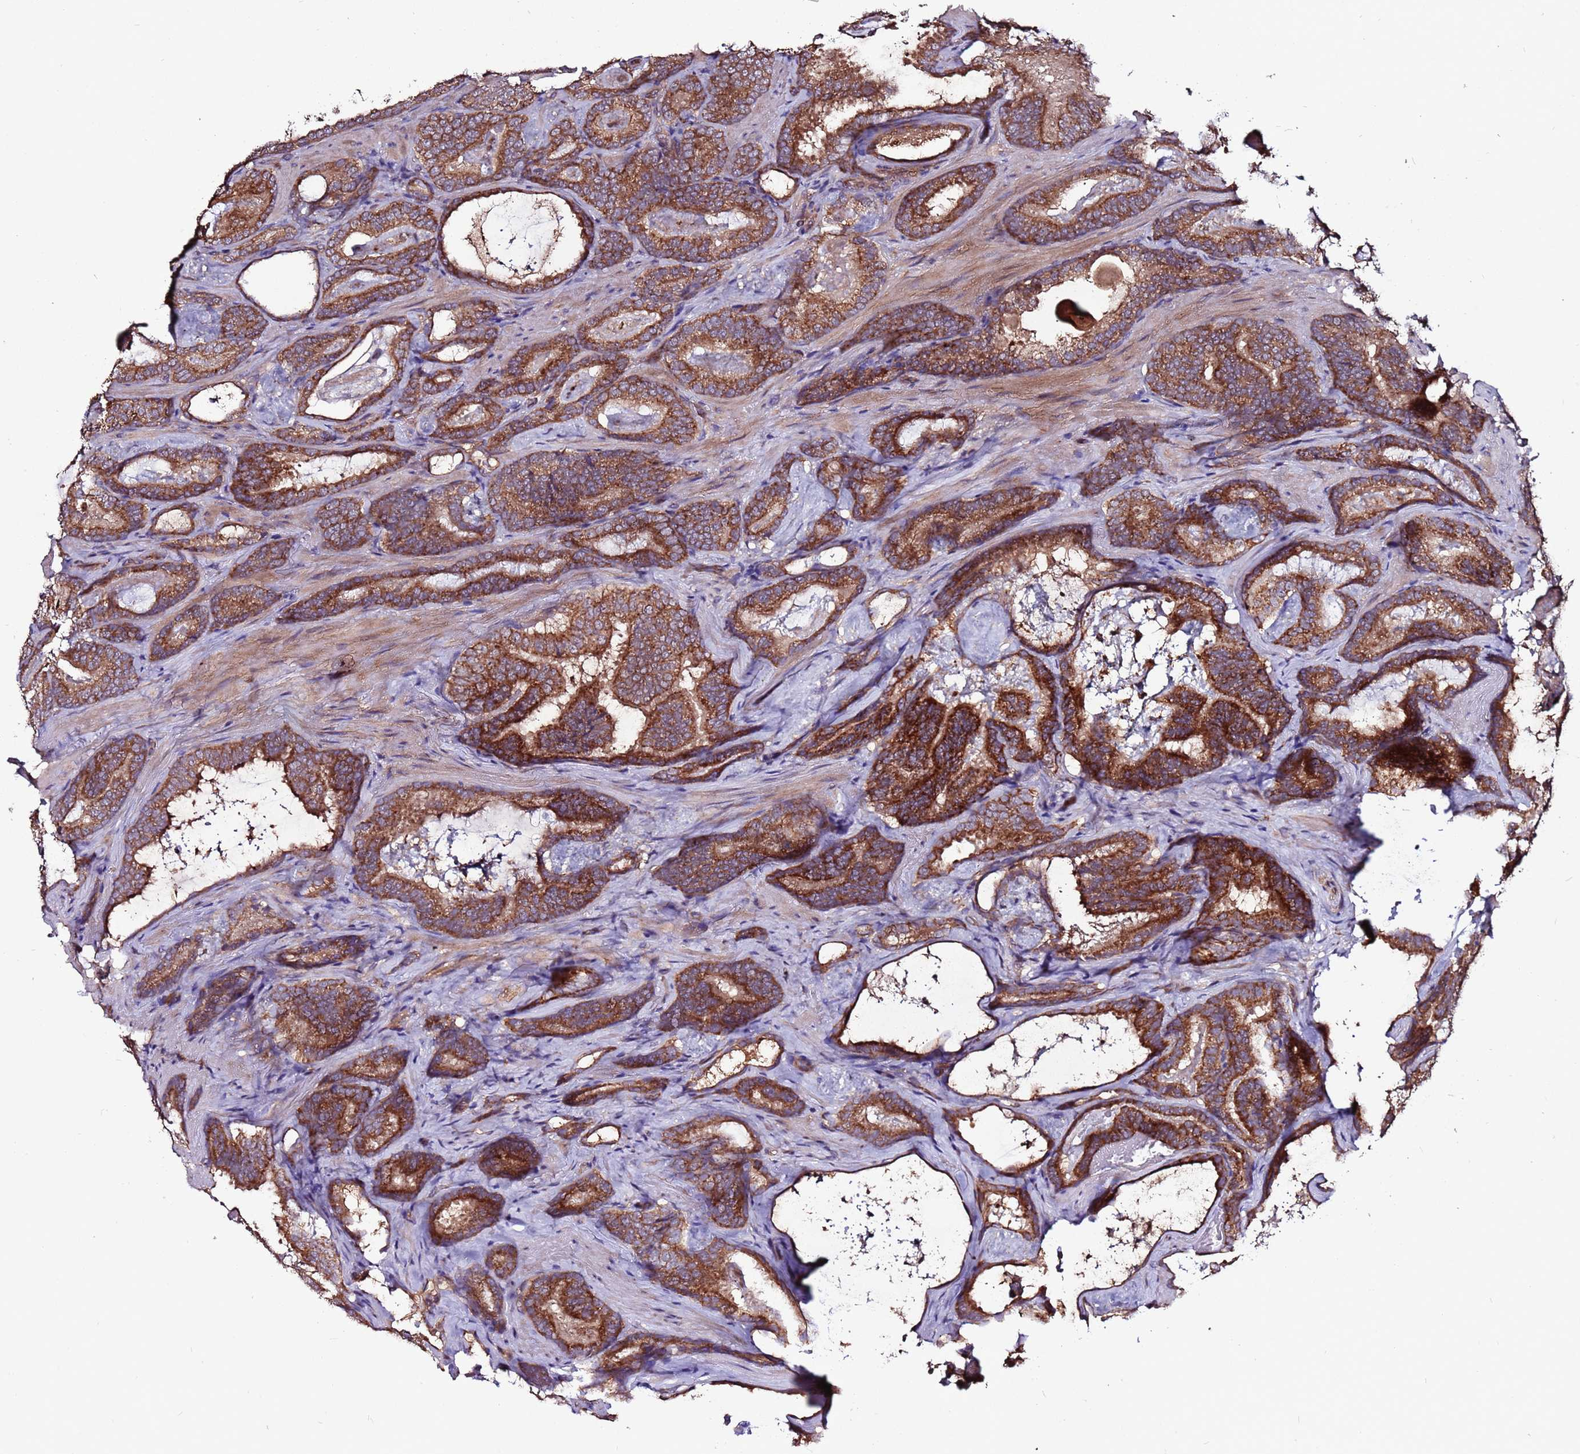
{"staining": {"intensity": "strong", "quantity": ">75%", "location": "cytoplasmic/membranous"}, "tissue": "prostate cancer", "cell_type": "Tumor cells", "image_type": "cancer", "snomed": [{"axis": "morphology", "description": "Adenocarcinoma, Low grade"}, {"axis": "topography", "description": "Prostate"}], "caption": "Immunohistochemistry (IHC) (DAB (3,3'-diaminobenzidine)) staining of human prostate cancer (low-grade adenocarcinoma) exhibits strong cytoplasmic/membranous protein staining in approximately >75% of tumor cells. The protein of interest is stained brown, and the nuclei are stained in blue (DAB (3,3'-diaminobenzidine) IHC with brightfield microscopy, high magnification).", "gene": "RPS15A", "patient": {"sex": "male", "age": 60}}